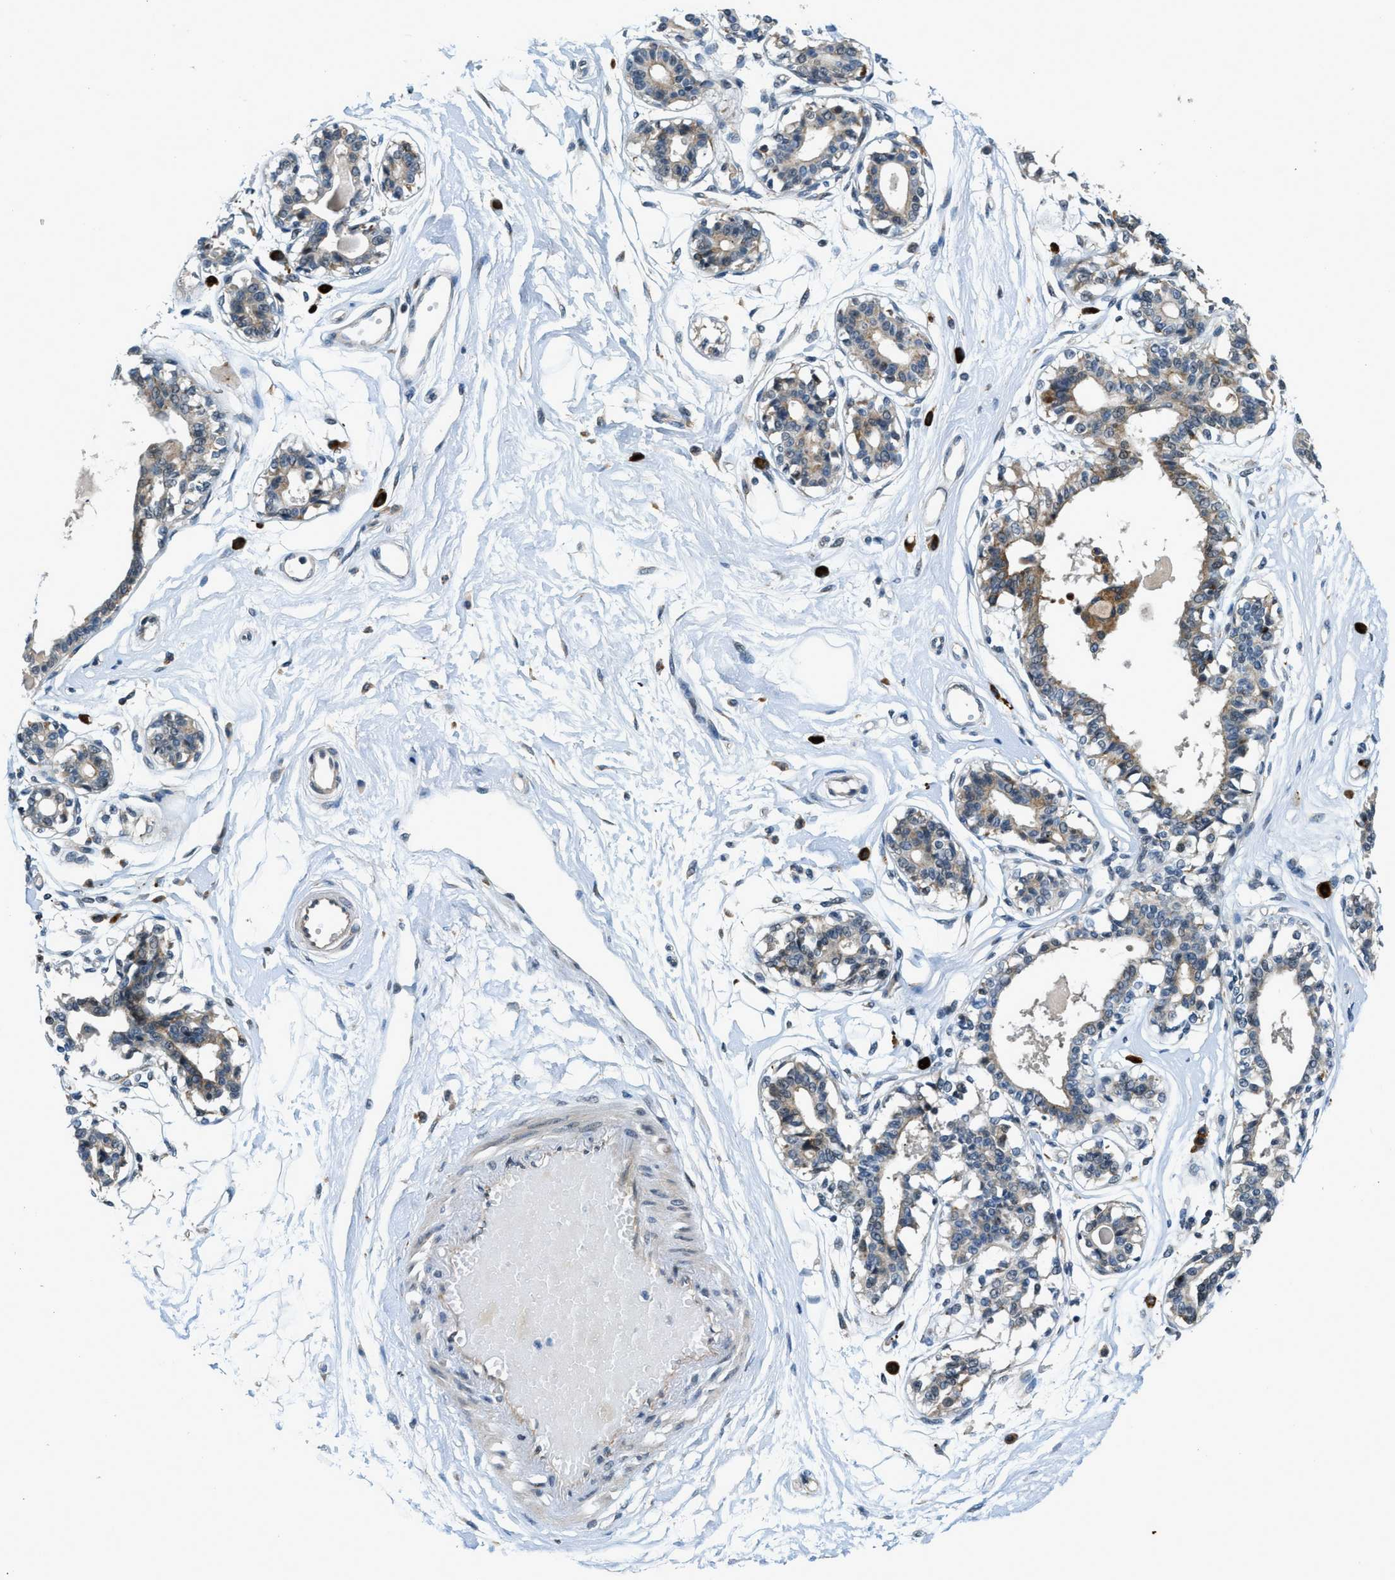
{"staining": {"intensity": "moderate", "quantity": ">75%", "location": "cytoplasmic/membranous"}, "tissue": "breast", "cell_type": "Adipocytes", "image_type": "normal", "snomed": [{"axis": "morphology", "description": "Normal tissue, NOS"}, {"axis": "topography", "description": "Breast"}], "caption": "Protein staining demonstrates moderate cytoplasmic/membranous positivity in approximately >75% of adipocytes in benign breast.", "gene": "HERC2", "patient": {"sex": "female", "age": 45}}